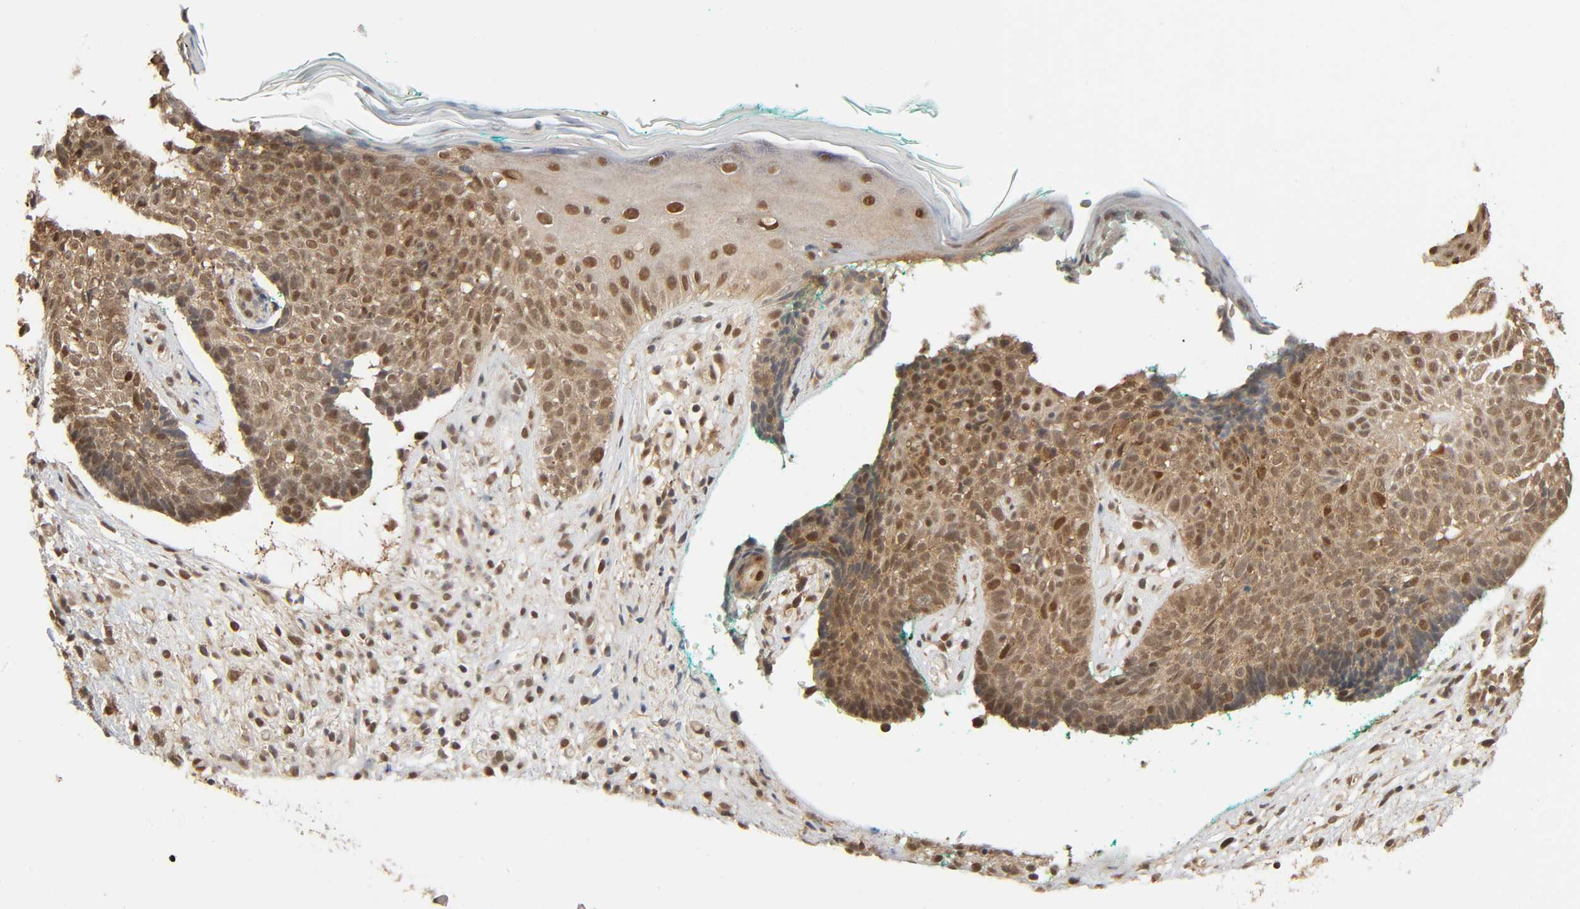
{"staining": {"intensity": "moderate", "quantity": "25%-75%", "location": "cytoplasmic/membranous,nuclear"}, "tissue": "skin cancer", "cell_type": "Tumor cells", "image_type": "cancer", "snomed": [{"axis": "morphology", "description": "Basal cell carcinoma"}, {"axis": "topography", "description": "Skin"}], "caption": "Brown immunohistochemical staining in basal cell carcinoma (skin) shows moderate cytoplasmic/membranous and nuclear staining in approximately 25%-75% of tumor cells.", "gene": "NEDD8", "patient": {"sex": "female", "age": 58}}